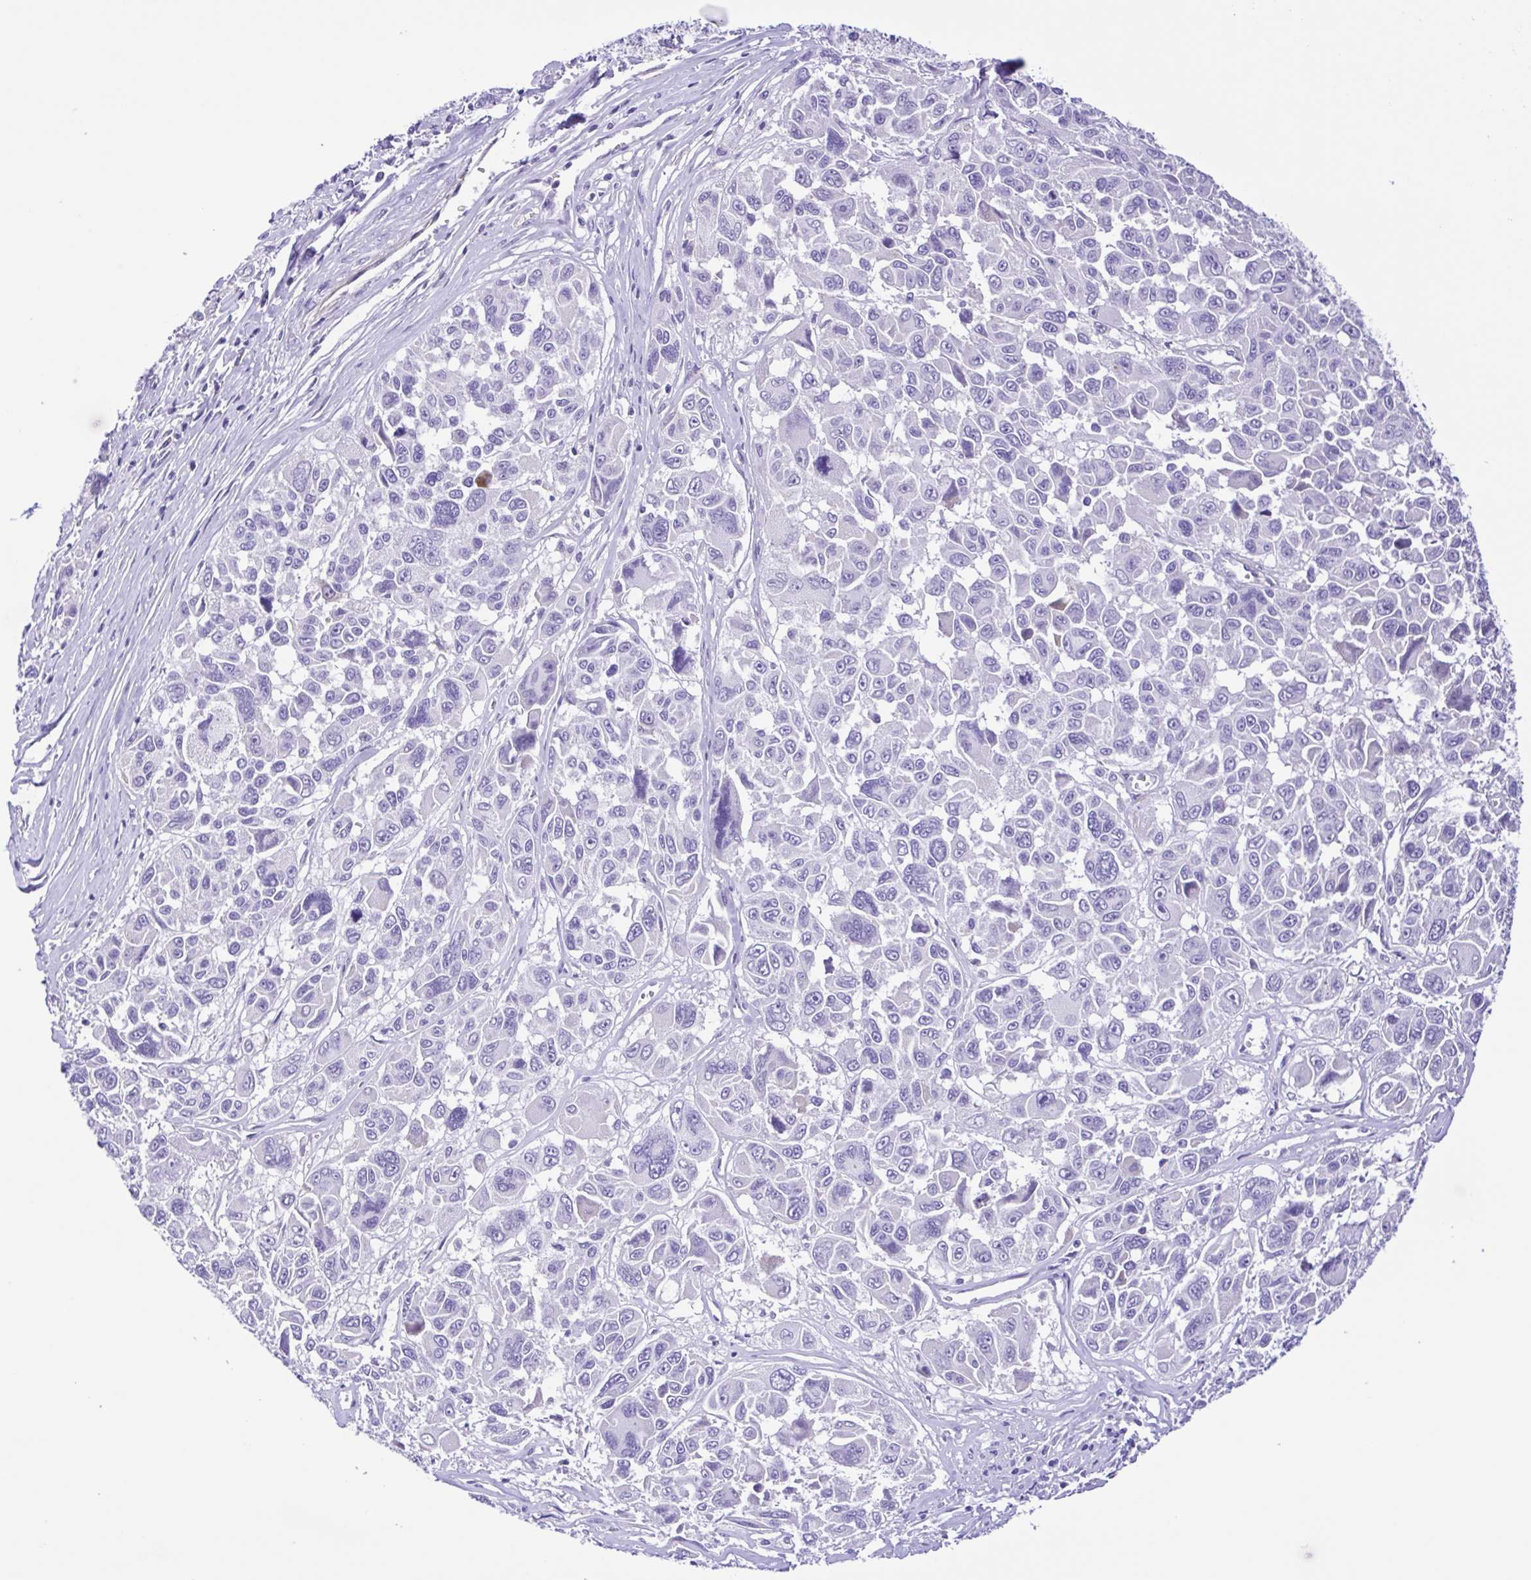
{"staining": {"intensity": "negative", "quantity": "none", "location": "none"}, "tissue": "melanoma", "cell_type": "Tumor cells", "image_type": "cancer", "snomed": [{"axis": "morphology", "description": "Malignant melanoma, NOS"}, {"axis": "topography", "description": "Skin"}], "caption": "DAB (3,3'-diaminobenzidine) immunohistochemical staining of melanoma exhibits no significant staining in tumor cells.", "gene": "ISM2", "patient": {"sex": "female", "age": 66}}